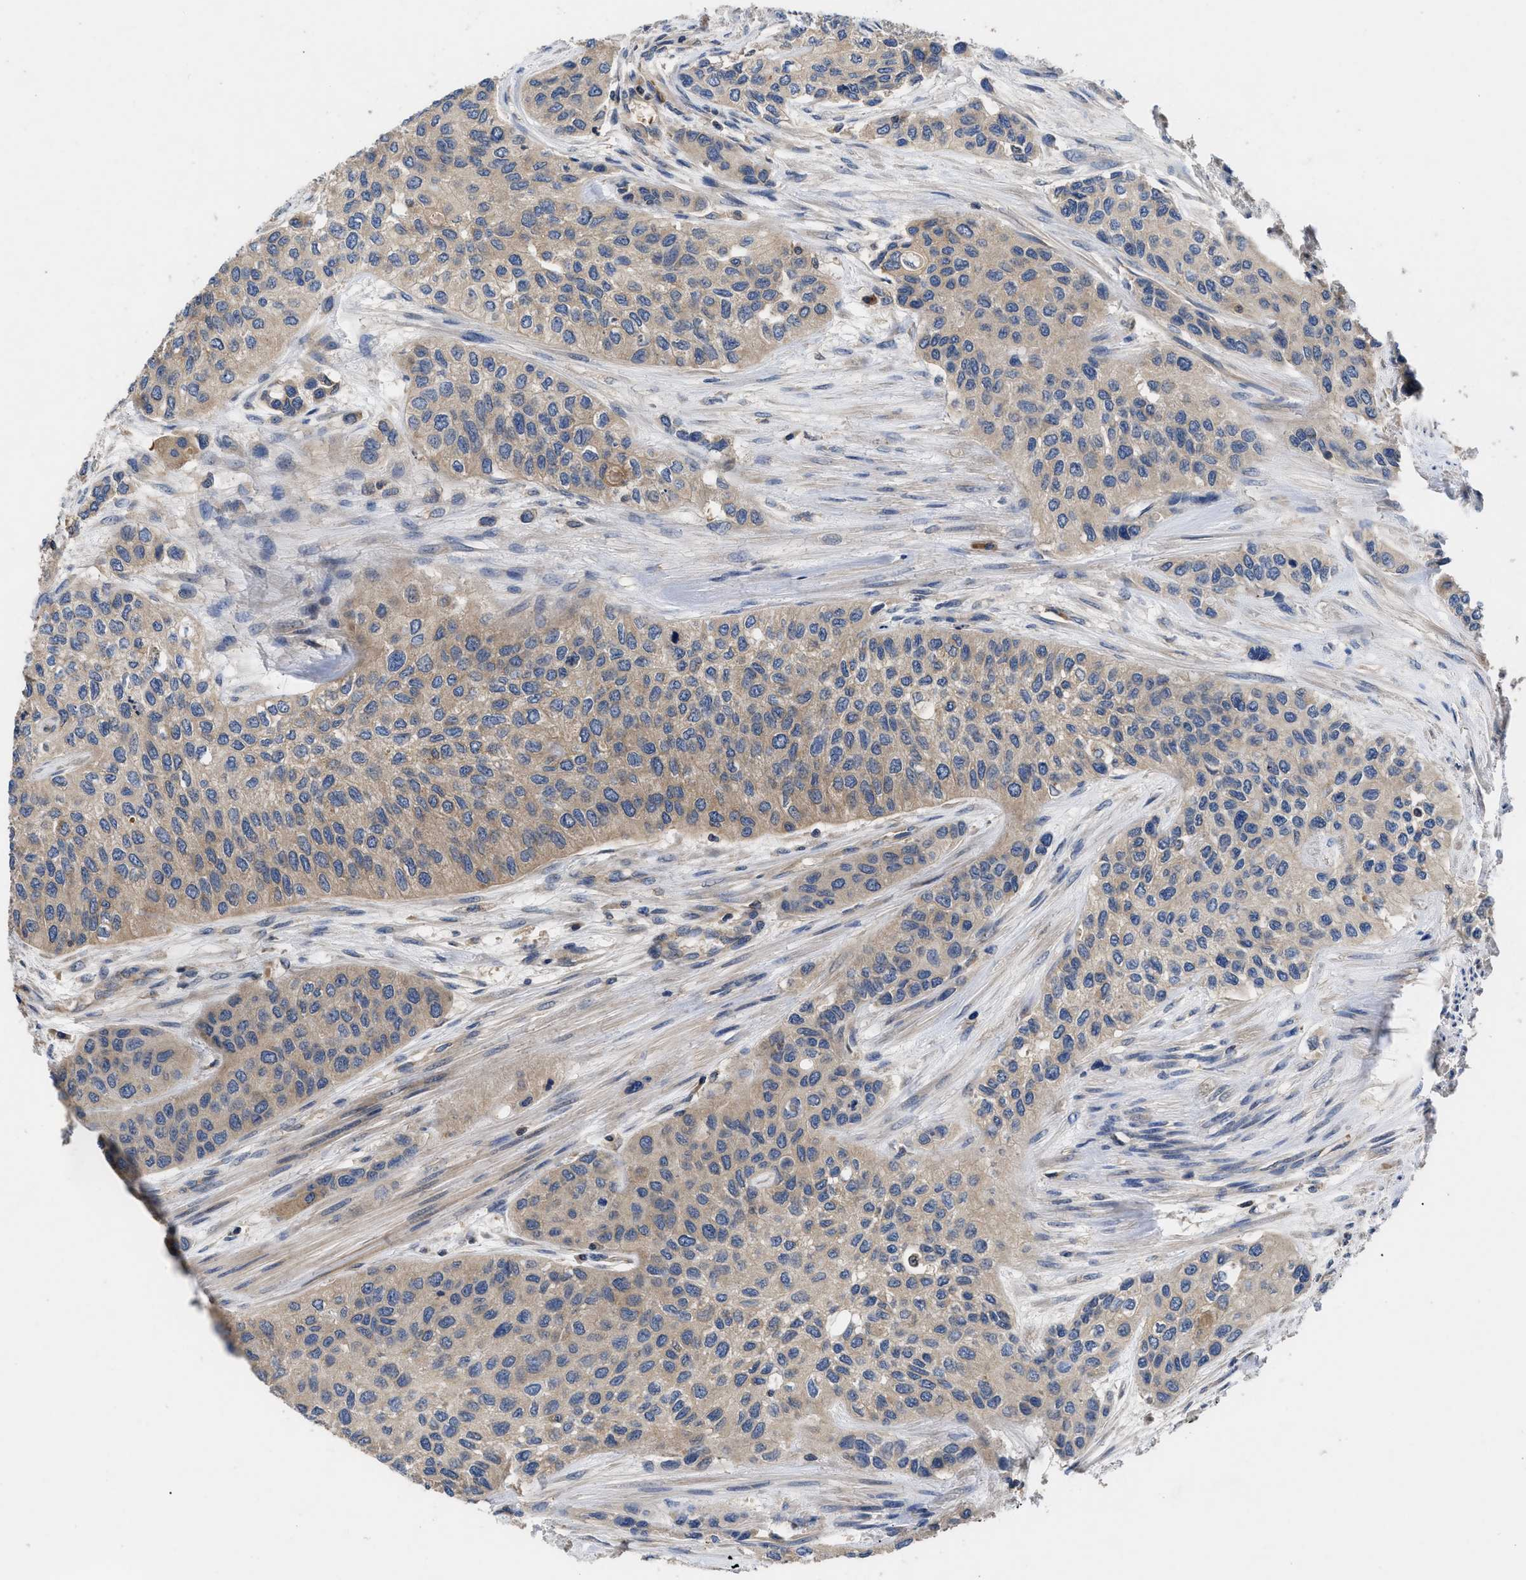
{"staining": {"intensity": "moderate", "quantity": ">75%", "location": "cytoplasmic/membranous"}, "tissue": "urothelial cancer", "cell_type": "Tumor cells", "image_type": "cancer", "snomed": [{"axis": "morphology", "description": "Urothelial carcinoma, High grade"}, {"axis": "topography", "description": "Urinary bladder"}], "caption": "Moderate cytoplasmic/membranous positivity is identified in about >75% of tumor cells in urothelial cancer.", "gene": "YBEY", "patient": {"sex": "female", "age": 56}}